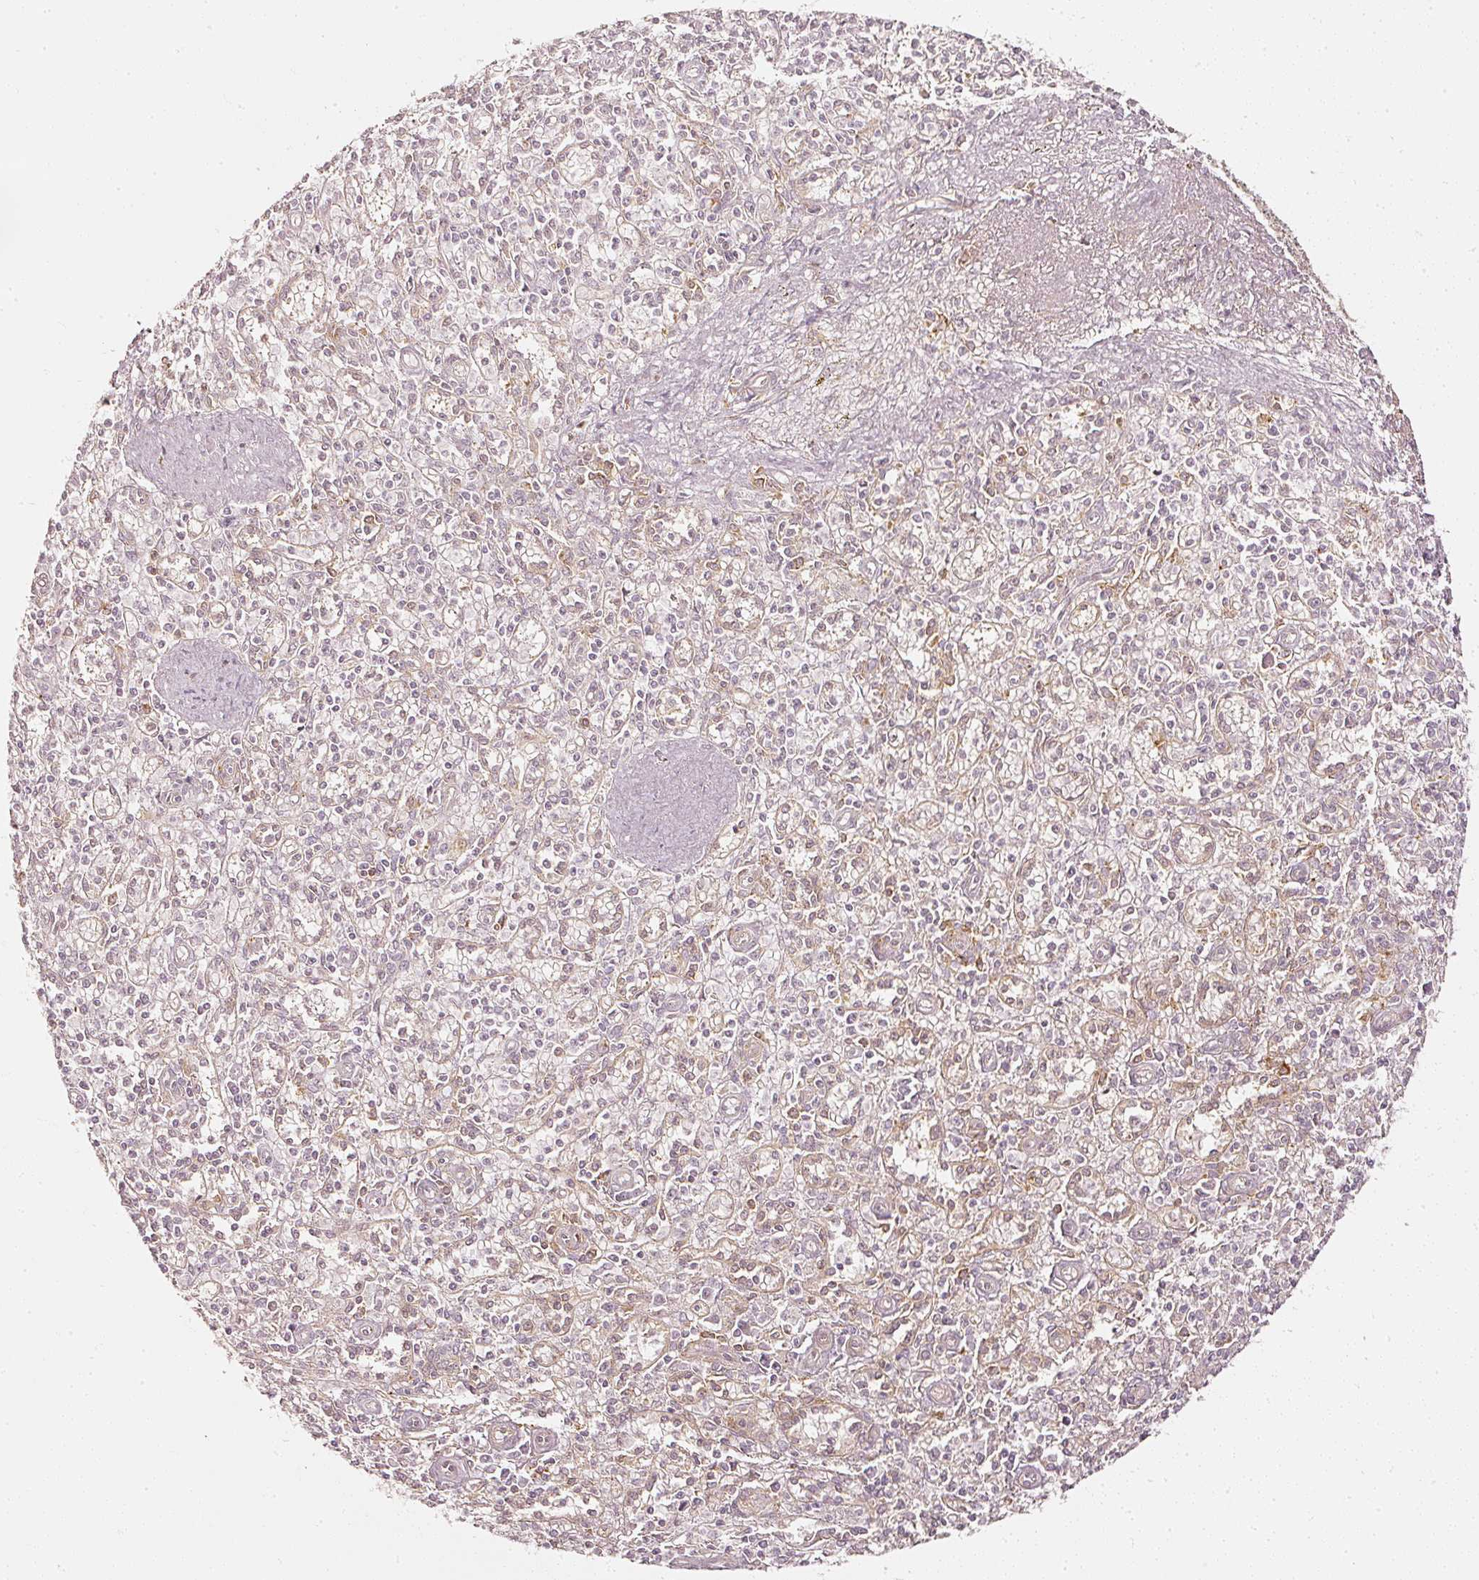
{"staining": {"intensity": "weak", "quantity": "25%-75%", "location": "cytoplasmic/membranous"}, "tissue": "spleen", "cell_type": "Cells in red pulp", "image_type": "normal", "snomed": [{"axis": "morphology", "description": "Normal tissue, NOS"}, {"axis": "topography", "description": "Spleen"}], "caption": "Immunohistochemistry micrograph of normal spleen stained for a protein (brown), which exhibits low levels of weak cytoplasmic/membranous positivity in about 25%-75% of cells in red pulp.", "gene": "DRD2", "patient": {"sex": "female", "age": 70}}